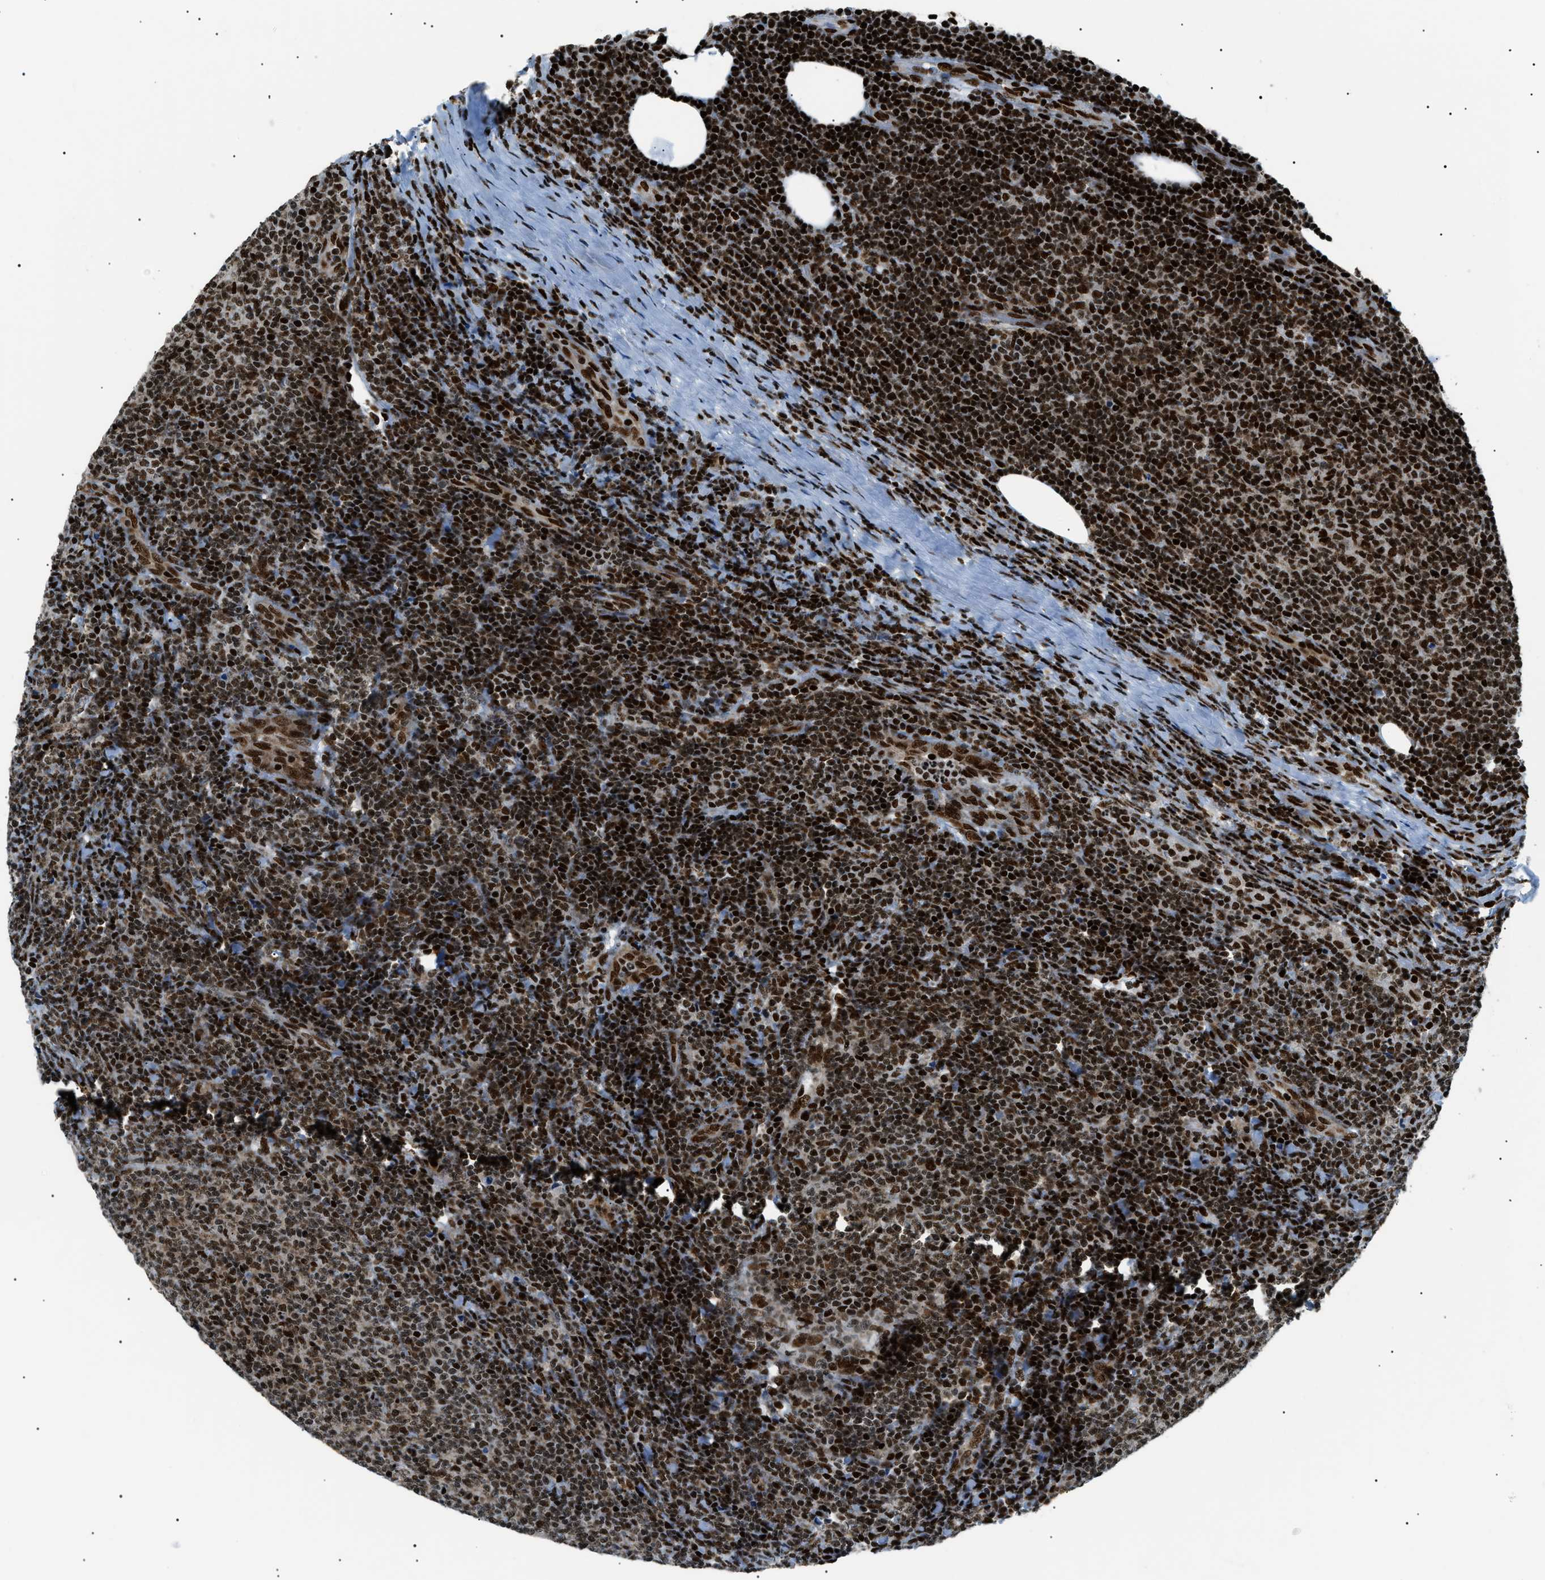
{"staining": {"intensity": "strong", "quantity": ">75%", "location": "nuclear"}, "tissue": "lymphoma", "cell_type": "Tumor cells", "image_type": "cancer", "snomed": [{"axis": "morphology", "description": "Malignant lymphoma, non-Hodgkin's type, Low grade"}, {"axis": "topography", "description": "Lymph node"}], "caption": "A high-resolution micrograph shows immunohistochemistry (IHC) staining of lymphoma, which demonstrates strong nuclear staining in about >75% of tumor cells.", "gene": "HNRNPK", "patient": {"sex": "male", "age": 66}}